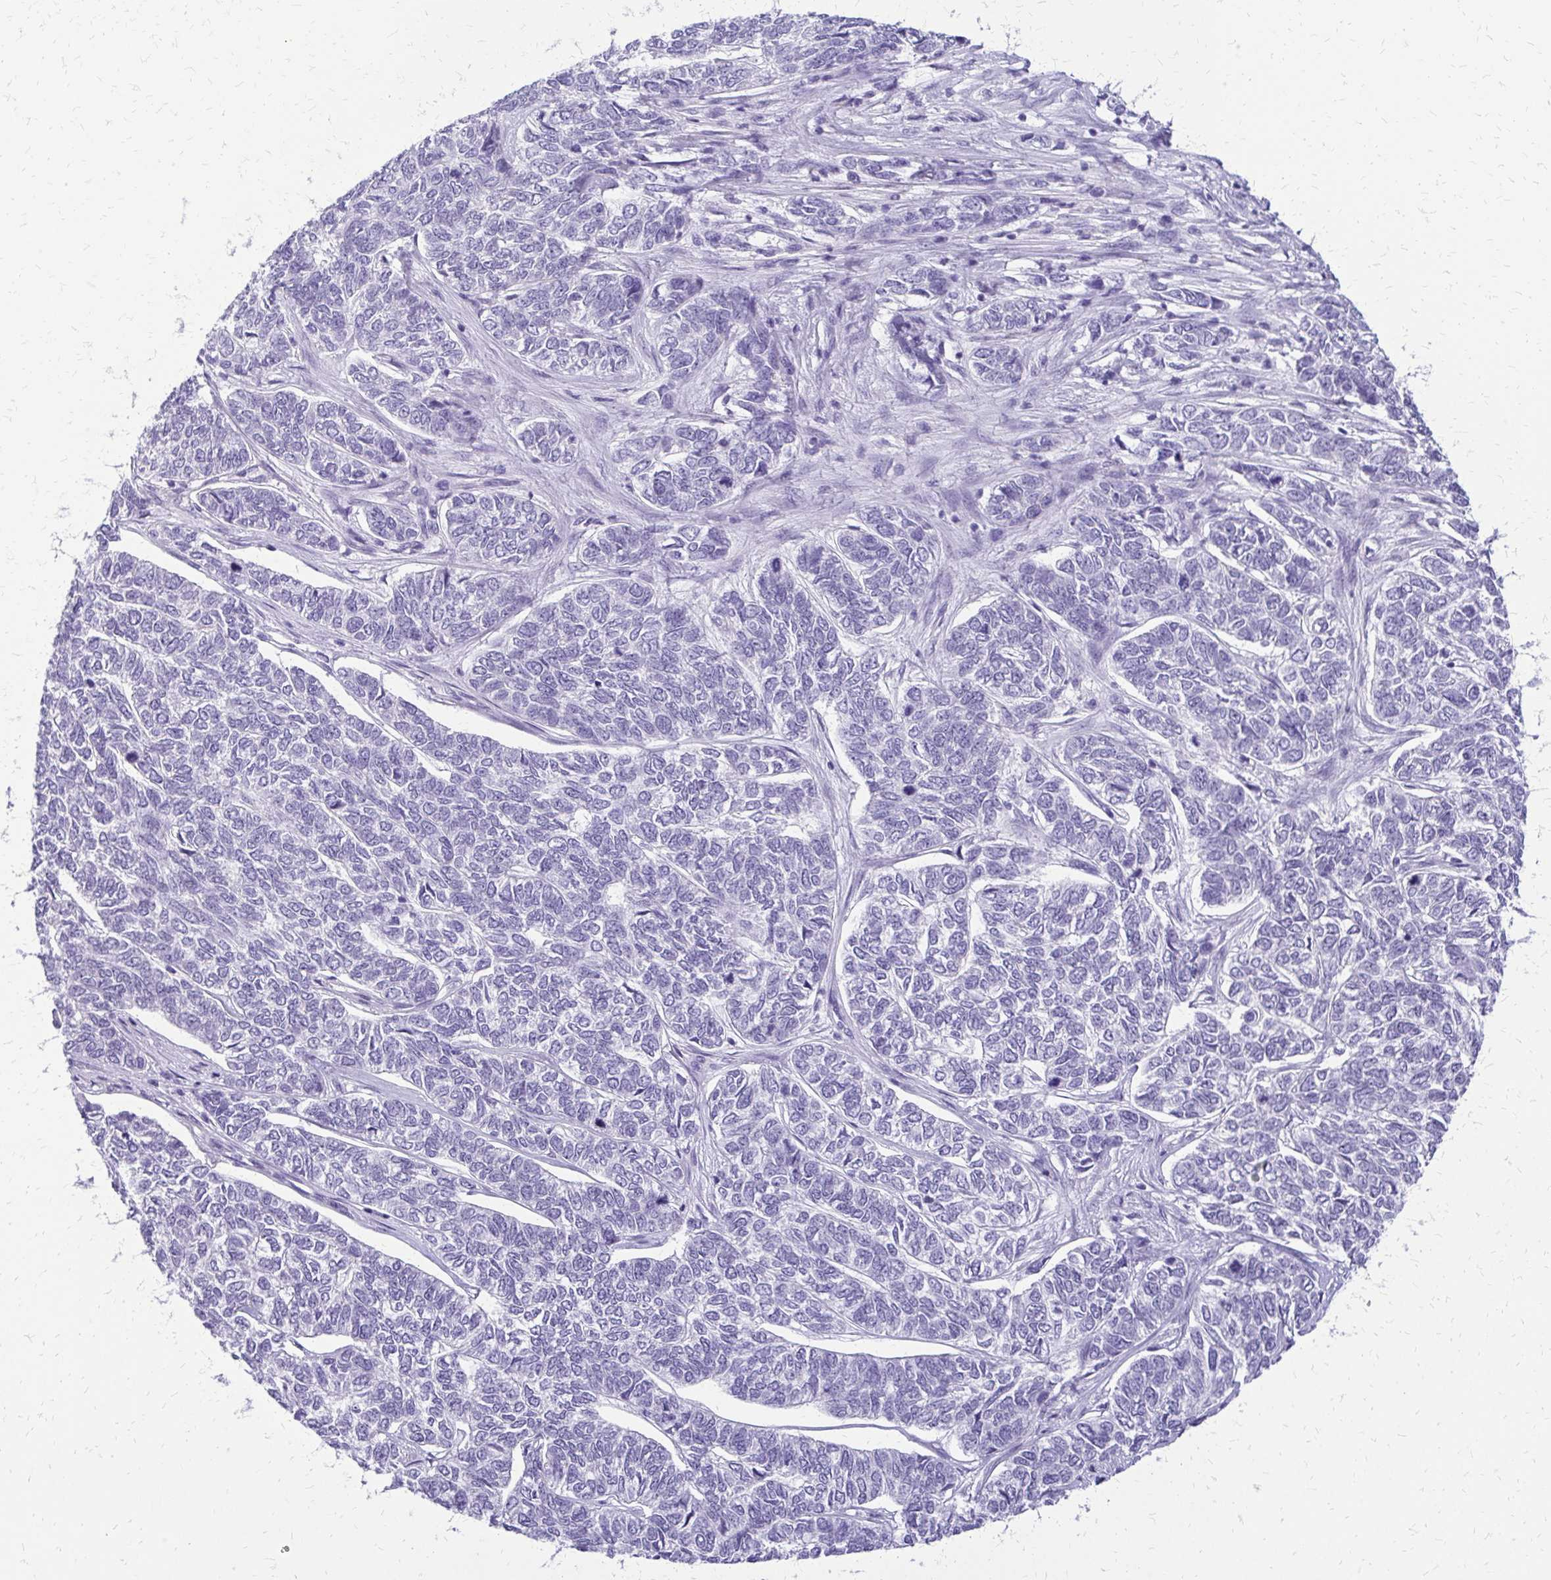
{"staining": {"intensity": "negative", "quantity": "none", "location": "none"}, "tissue": "skin cancer", "cell_type": "Tumor cells", "image_type": "cancer", "snomed": [{"axis": "morphology", "description": "Basal cell carcinoma"}, {"axis": "topography", "description": "Skin"}], "caption": "This is an IHC histopathology image of skin cancer (basal cell carcinoma). There is no positivity in tumor cells.", "gene": "FAM162B", "patient": {"sex": "female", "age": 65}}